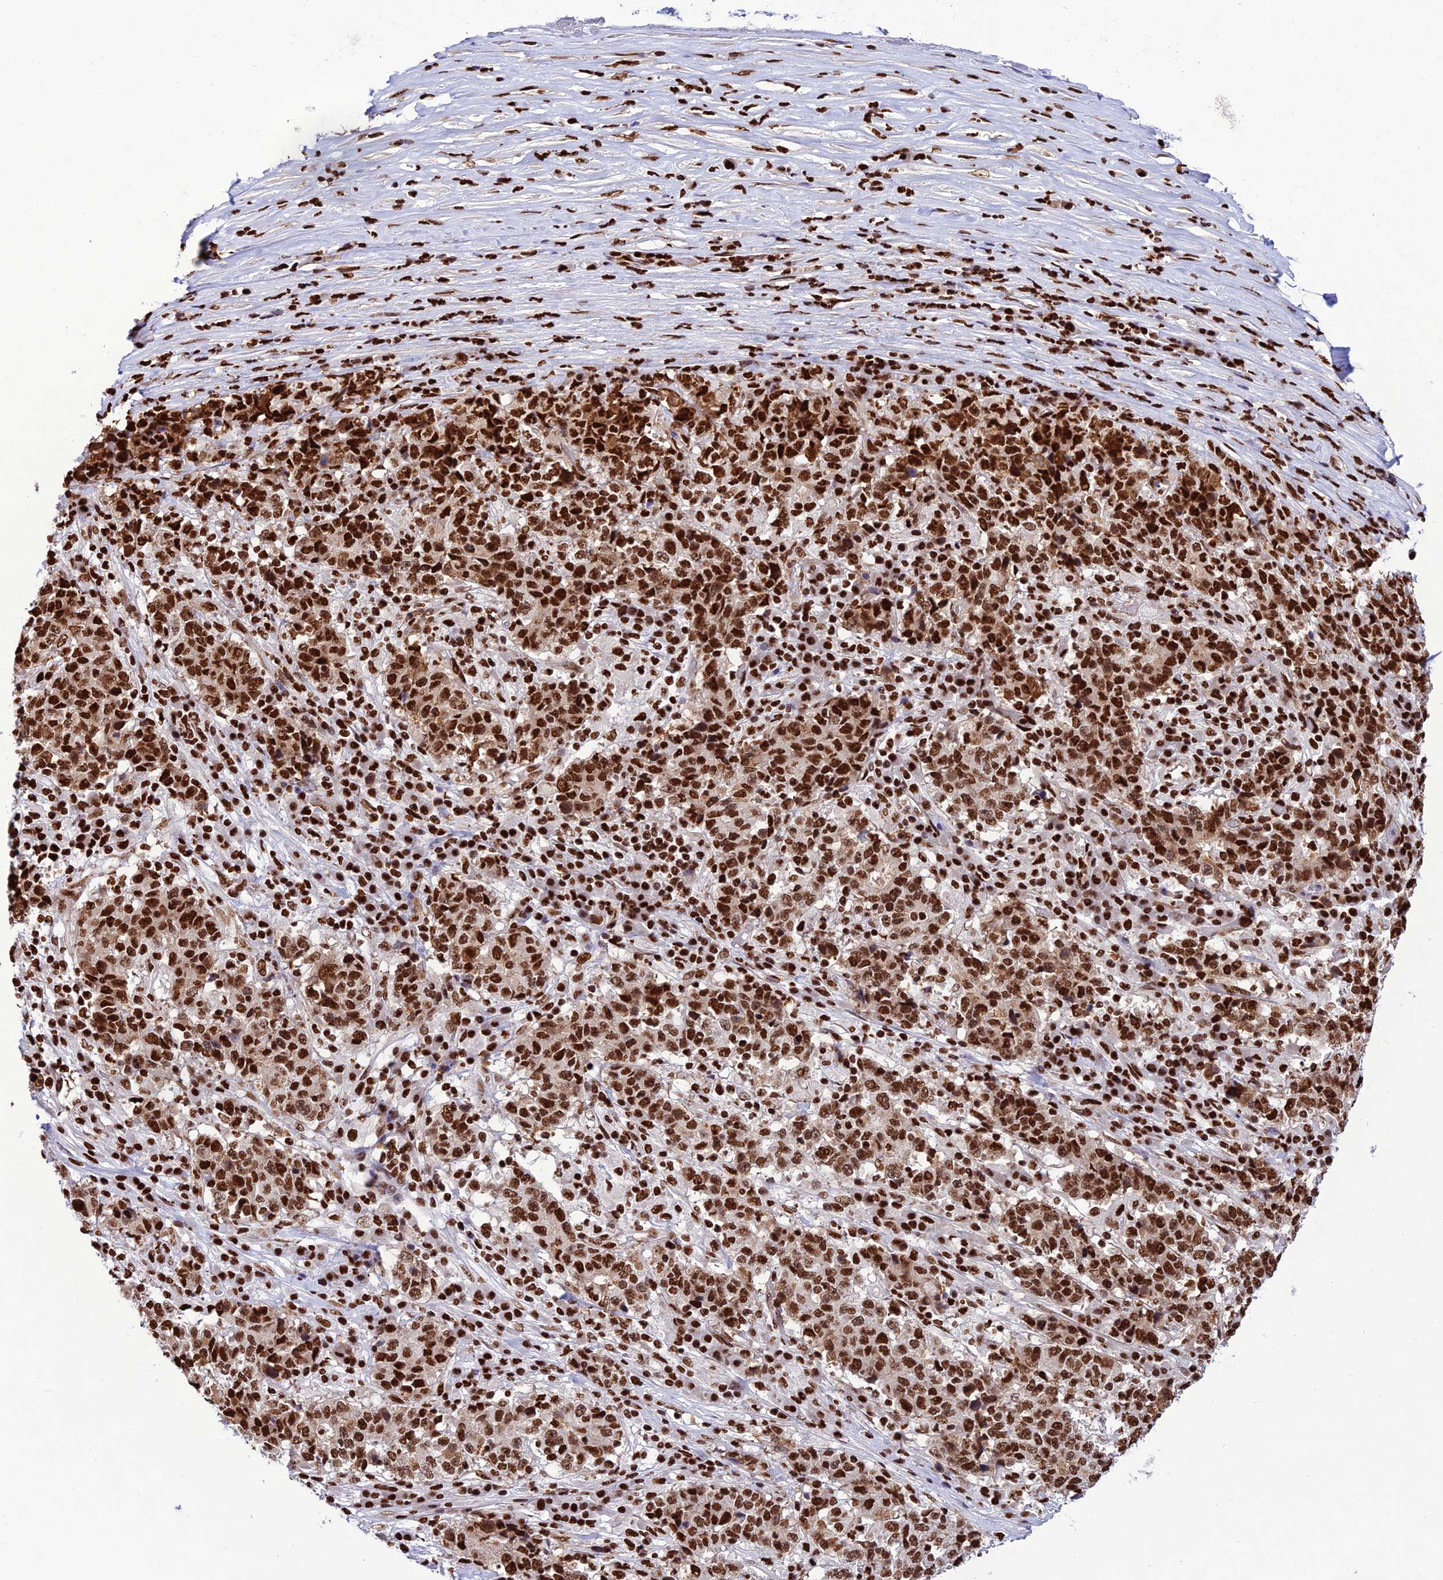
{"staining": {"intensity": "strong", "quantity": ">75%", "location": "nuclear"}, "tissue": "stomach cancer", "cell_type": "Tumor cells", "image_type": "cancer", "snomed": [{"axis": "morphology", "description": "Adenocarcinoma, NOS"}, {"axis": "topography", "description": "Stomach"}], "caption": "A brown stain highlights strong nuclear positivity of a protein in adenocarcinoma (stomach) tumor cells.", "gene": "INO80E", "patient": {"sex": "male", "age": 59}}